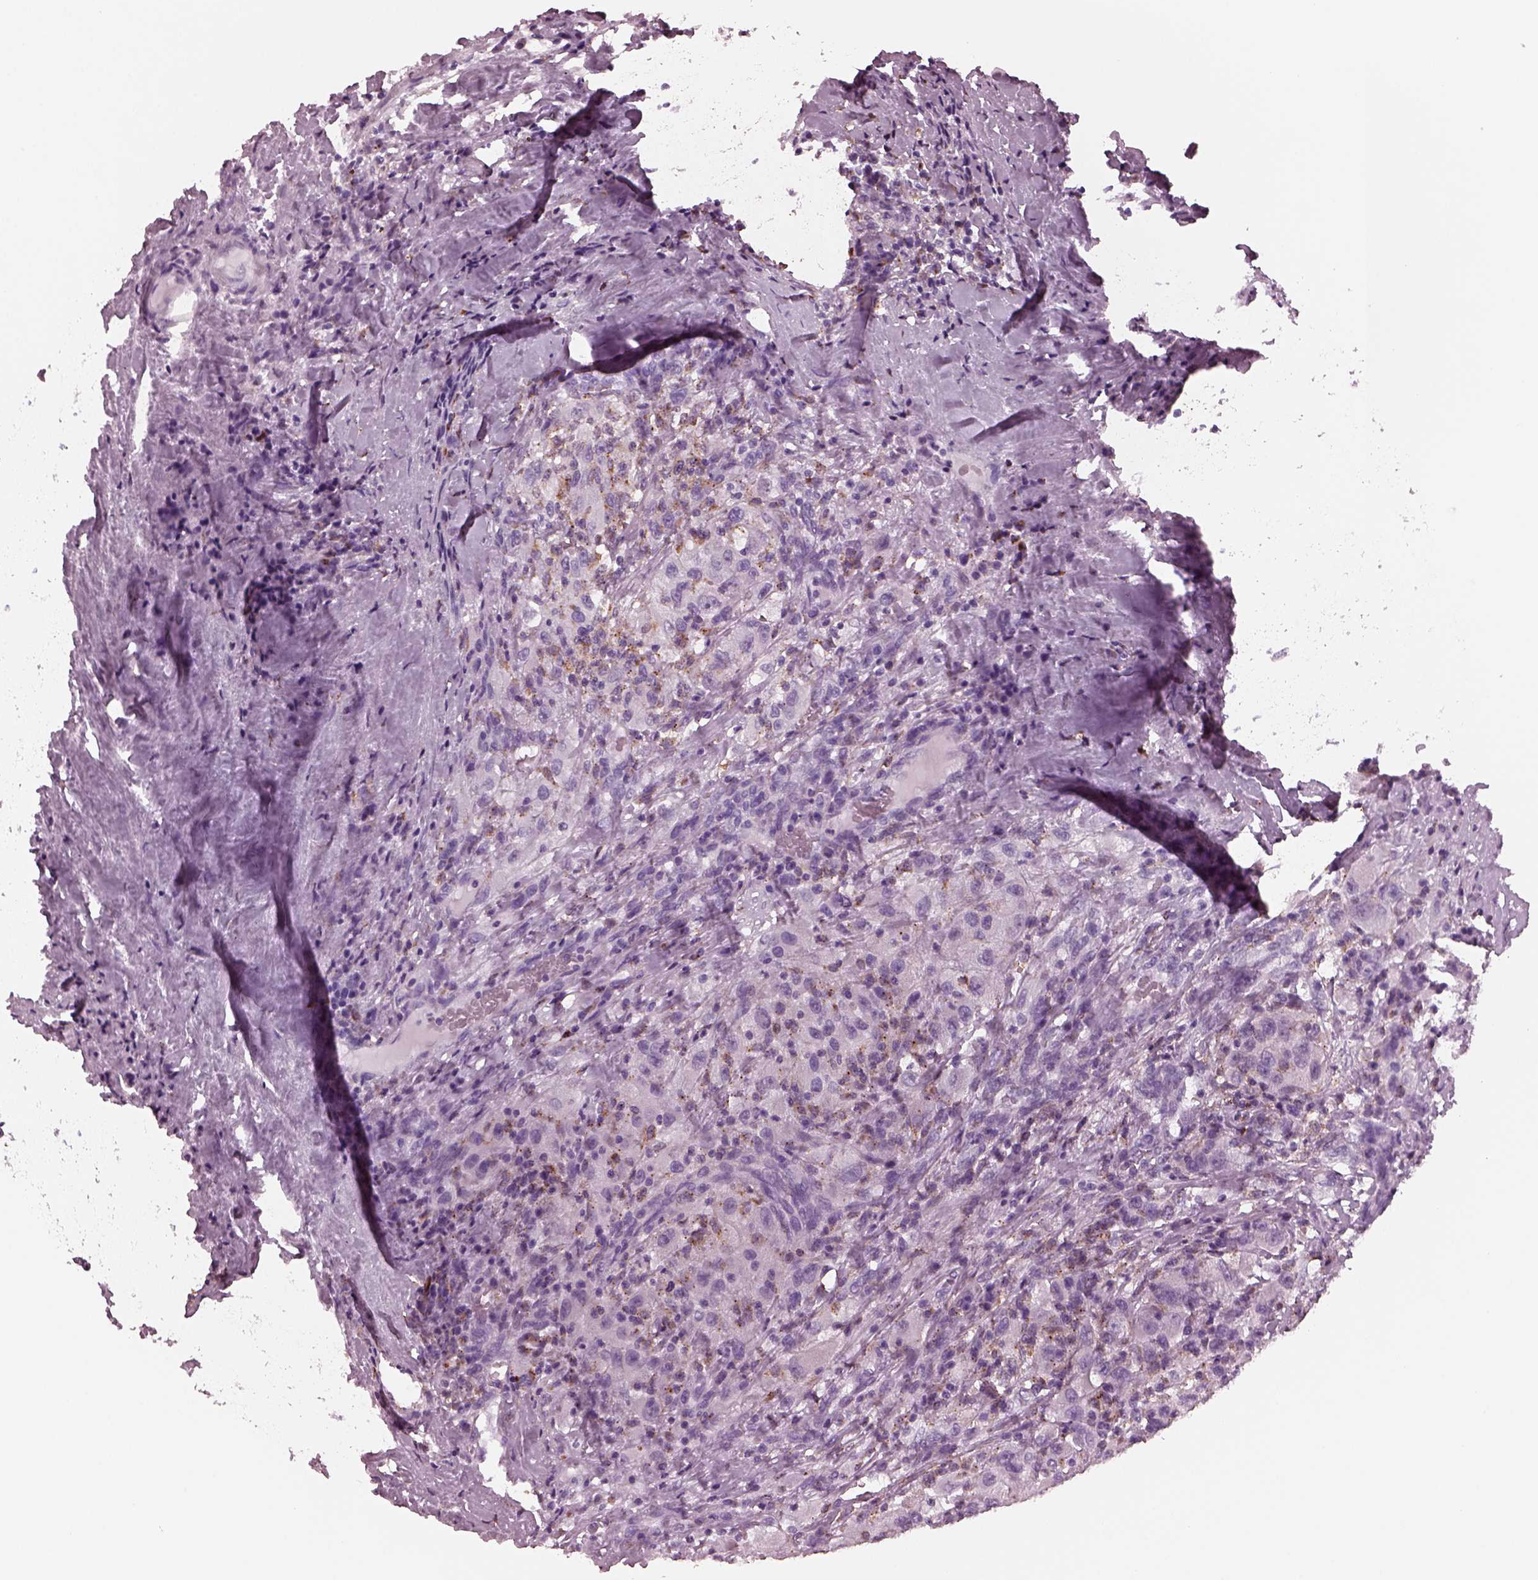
{"staining": {"intensity": "negative", "quantity": "none", "location": "none"}, "tissue": "renal cancer", "cell_type": "Tumor cells", "image_type": "cancer", "snomed": [{"axis": "morphology", "description": "Adenocarcinoma, NOS"}, {"axis": "topography", "description": "Kidney"}], "caption": "IHC image of human renal adenocarcinoma stained for a protein (brown), which reveals no positivity in tumor cells. (IHC, brightfield microscopy, high magnification).", "gene": "SLAMF8", "patient": {"sex": "female", "age": 67}}